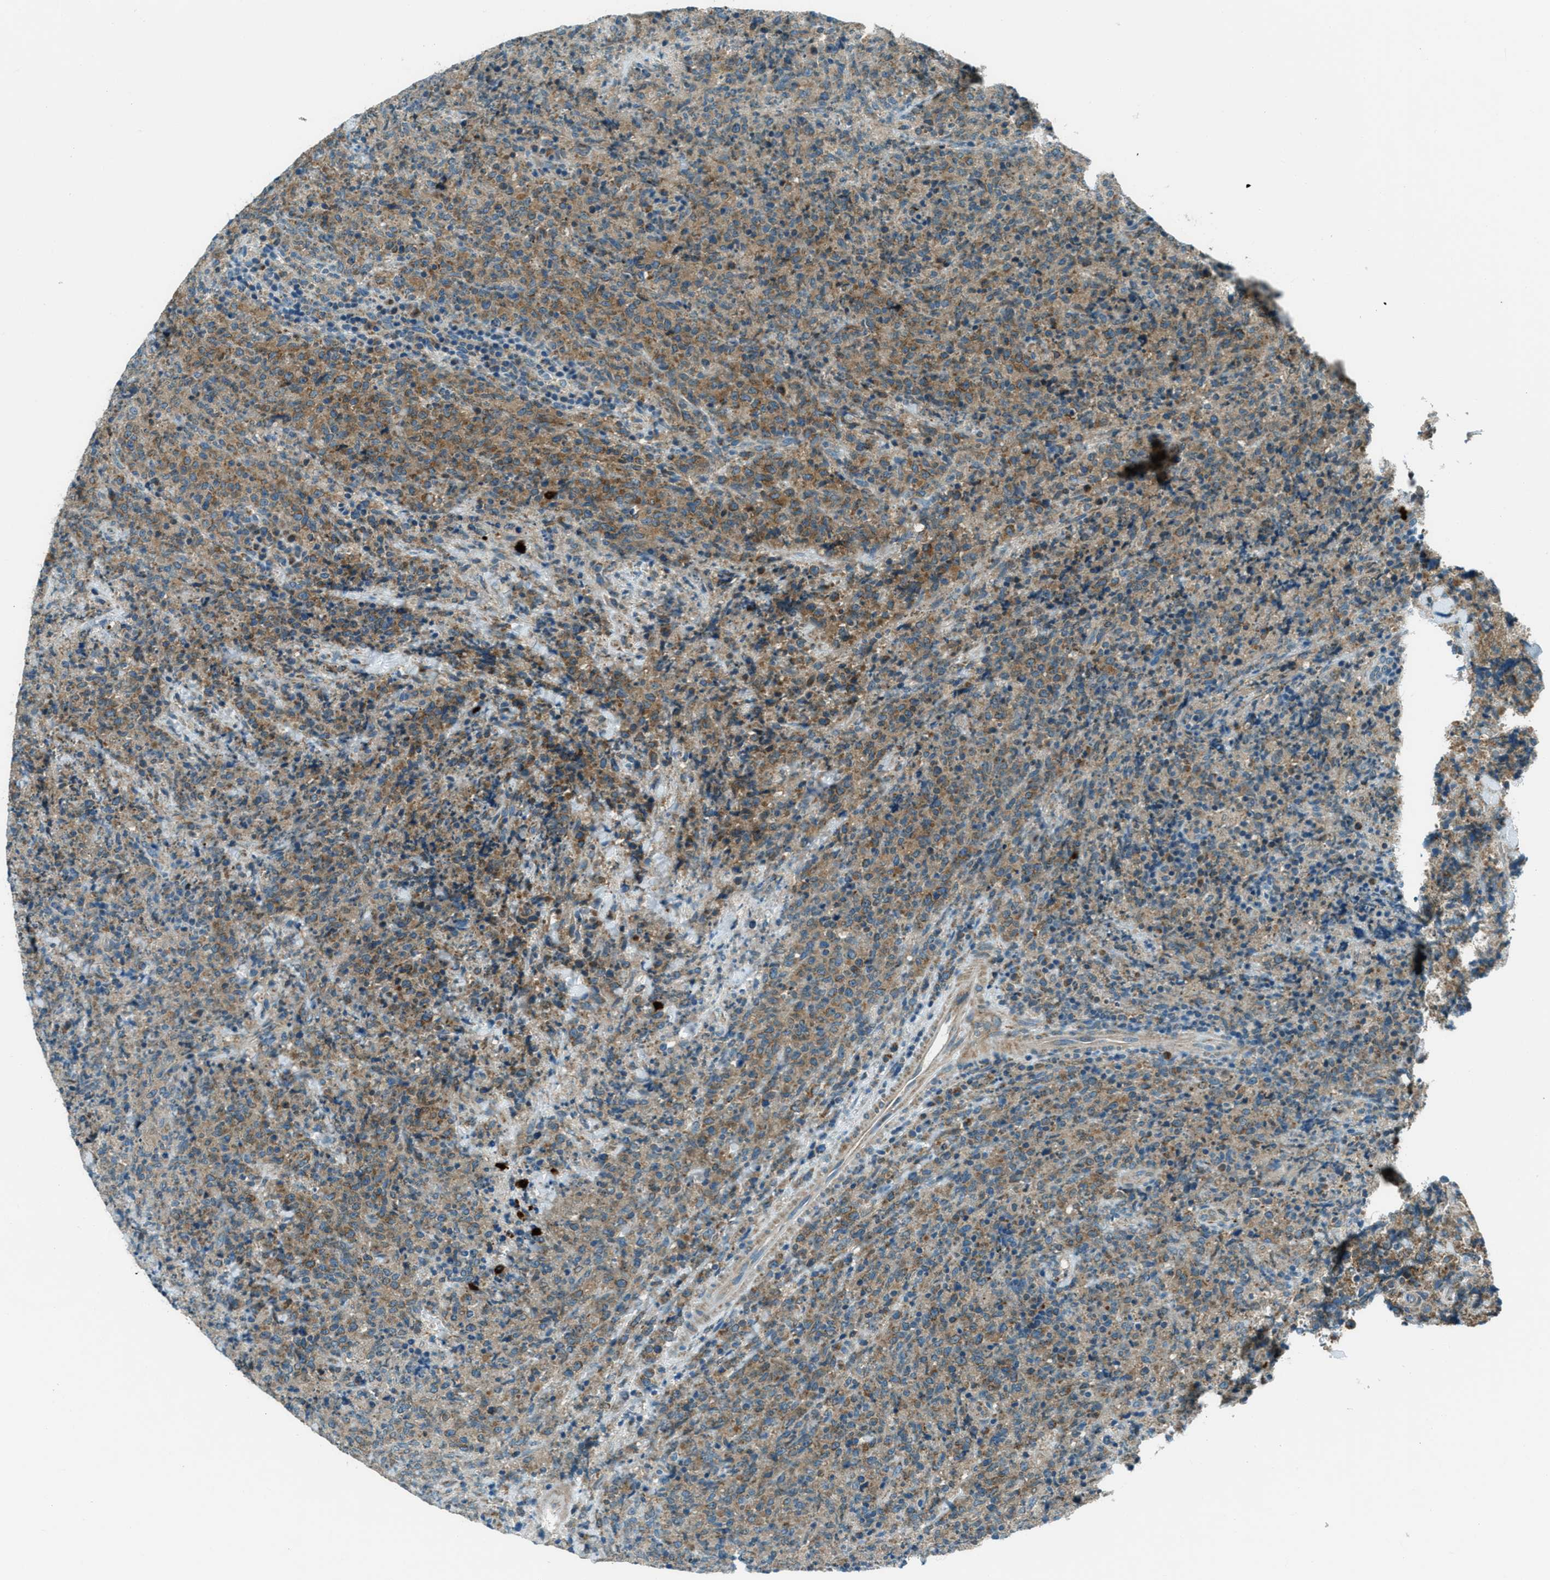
{"staining": {"intensity": "moderate", "quantity": "25%-75%", "location": "cytoplasmic/membranous"}, "tissue": "lymphoma", "cell_type": "Tumor cells", "image_type": "cancer", "snomed": [{"axis": "morphology", "description": "Malignant lymphoma, non-Hodgkin's type, High grade"}, {"axis": "topography", "description": "Tonsil"}], "caption": "Immunohistochemistry (IHC) (DAB) staining of lymphoma shows moderate cytoplasmic/membranous protein positivity in about 25%-75% of tumor cells.", "gene": "FAR1", "patient": {"sex": "female", "age": 36}}